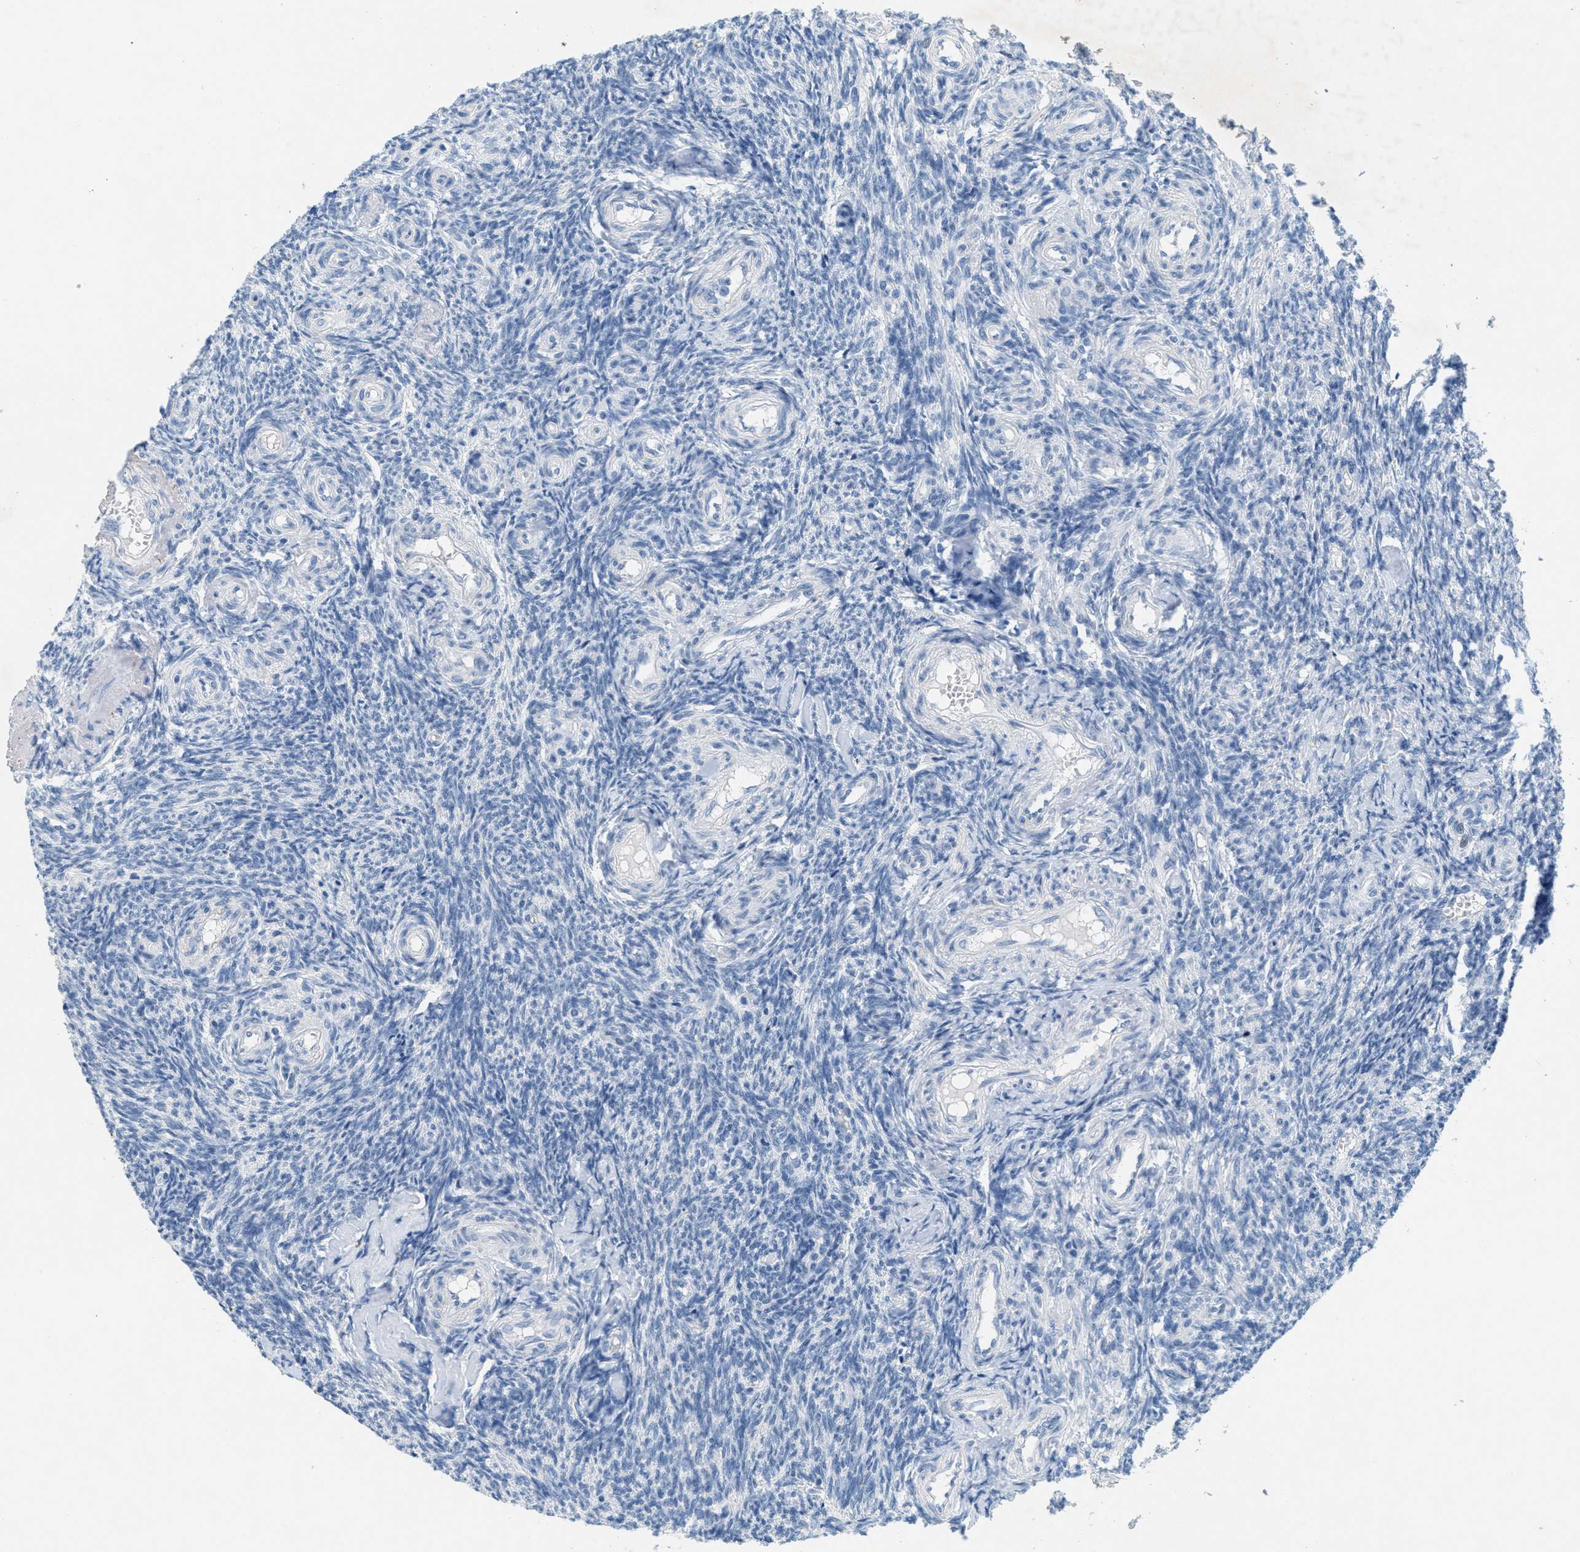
{"staining": {"intensity": "negative", "quantity": "none", "location": "none"}, "tissue": "ovary", "cell_type": "Ovarian stroma cells", "image_type": "normal", "snomed": [{"axis": "morphology", "description": "Normal tissue, NOS"}, {"axis": "topography", "description": "Ovary"}], "caption": "The photomicrograph shows no significant staining in ovarian stroma cells of ovary. (DAB (3,3'-diaminobenzidine) immunohistochemistry, high magnification).", "gene": "GPM6A", "patient": {"sex": "female", "age": 41}}